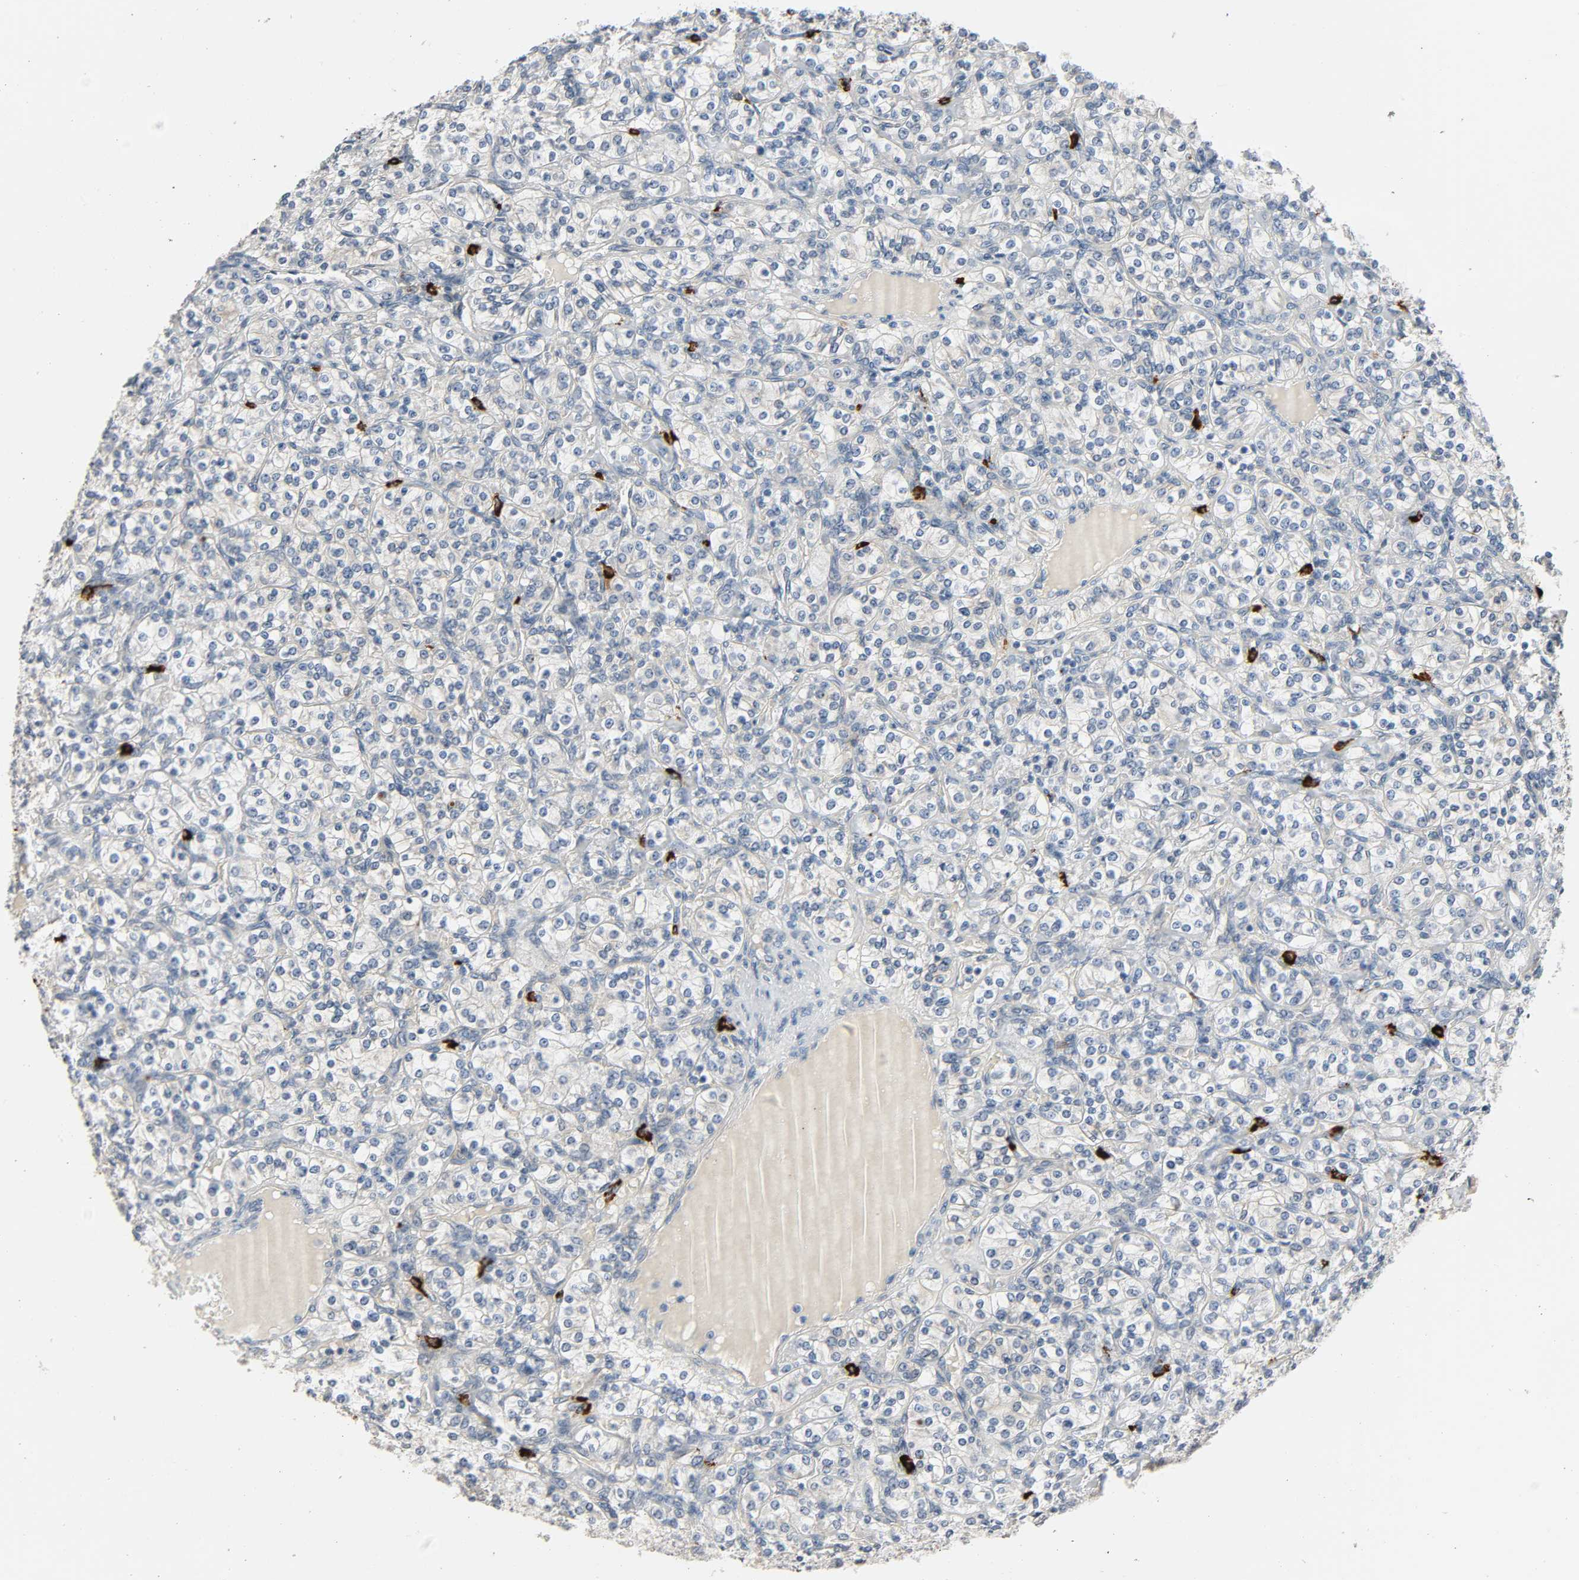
{"staining": {"intensity": "negative", "quantity": "none", "location": "none"}, "tissue": "renal cancer", "cell_type": "Tumor cells", "image_type": "cancer", "snomed": [{"axis": "morphology", "description": "Adenocarcinoma, NOS"}, {"axis": "topography", "description": "Kidney"}], "caption": "Tumor cells are negative for brown protein staining in renal cancer (adenocarcinoma).", "gene": "LIMCH1", "patient": {"sex": "male", "age": 77}}